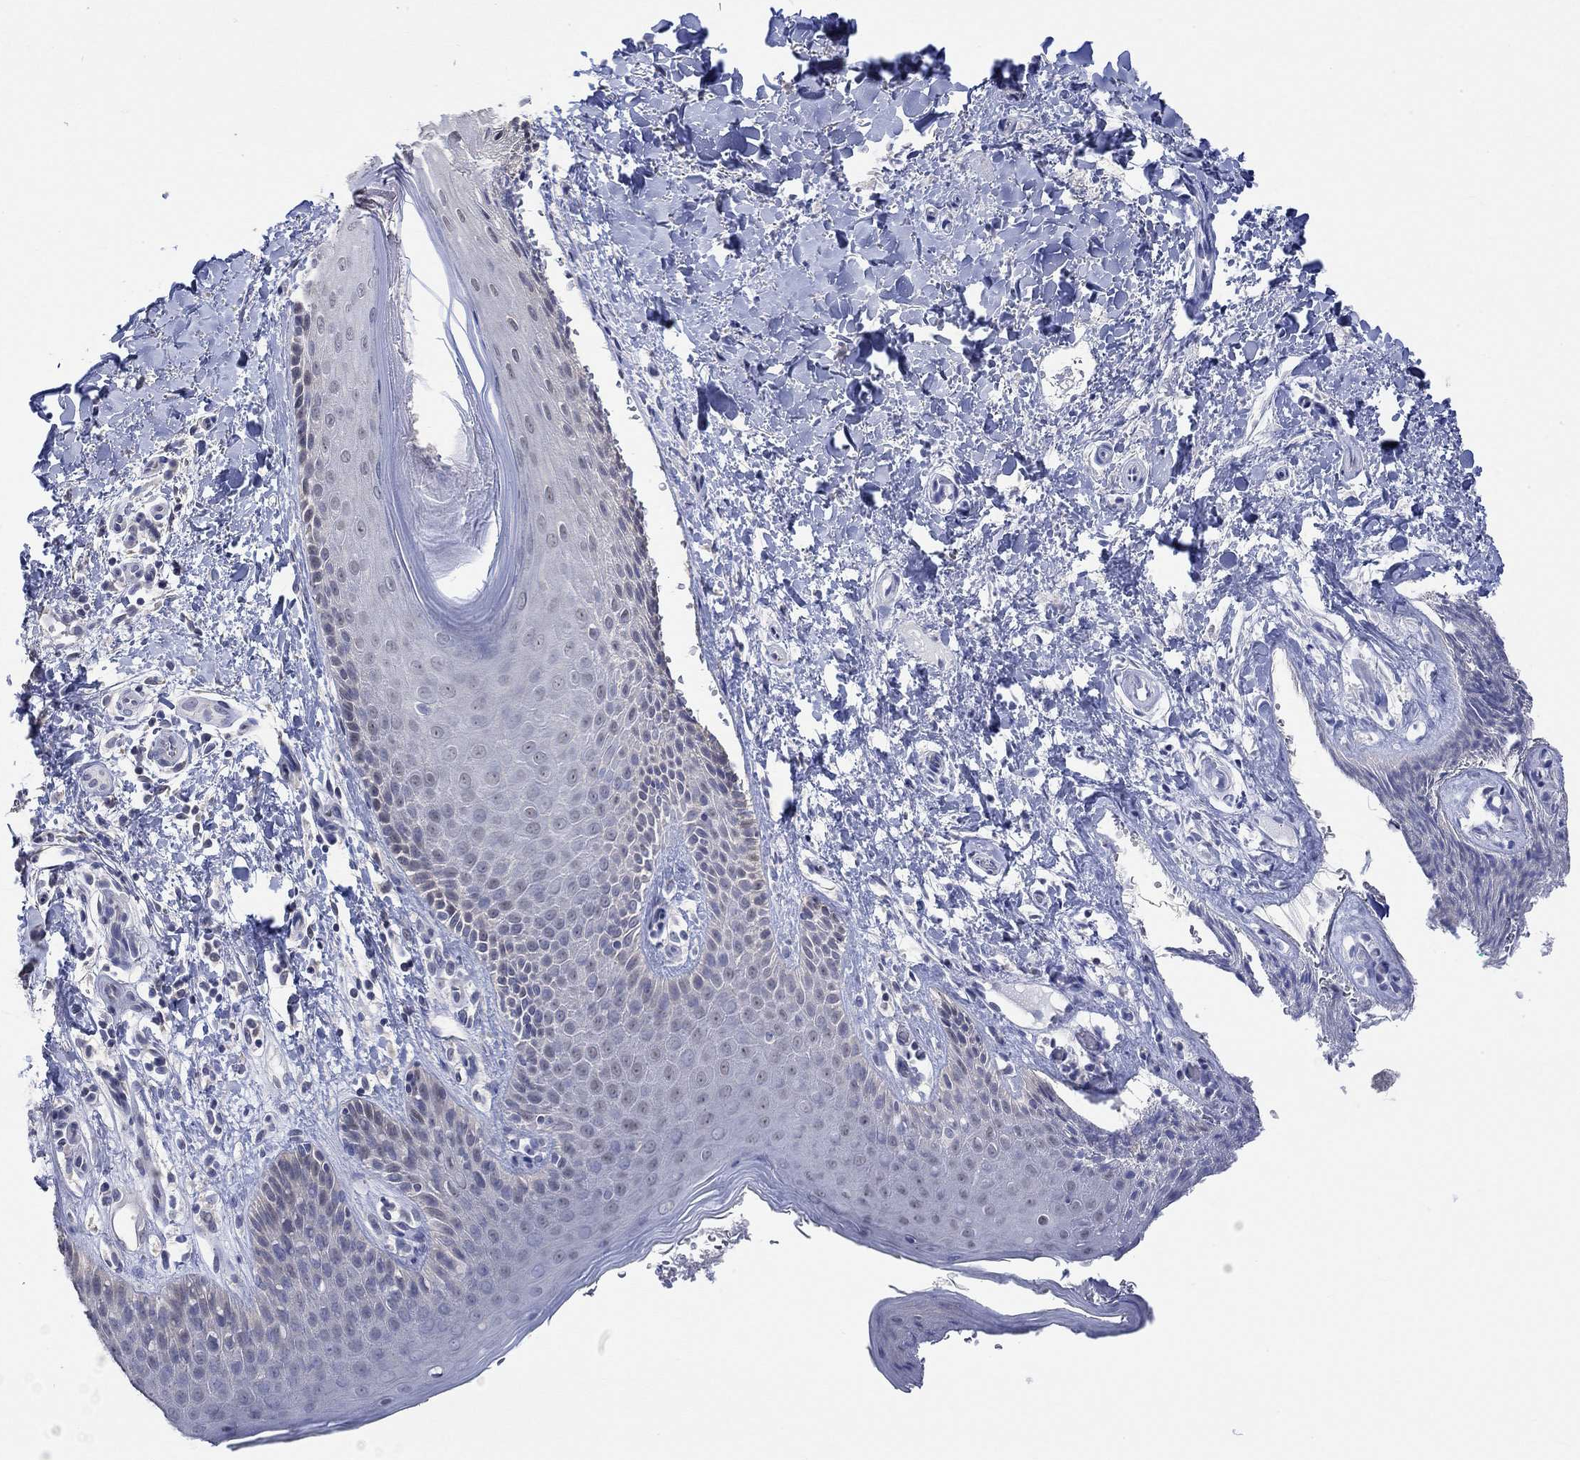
{"staining": {"intensity": "weak", "quantity": "<25%", "location": "cytoplasmic/membranous"}, "tissue": "skin", "cell_type": "Epidermal cells", "image_type": "normal", "snomed": [{"axis": "morphology", "description": "Normal tissue, NOS"}, {"axis": "topography", "description": "Anal"}], "caption": "Benign skin was stained to show a protein in brown. There is no significant positivity in epidermal cells.", "gene": "PNMA5", "patient": {"sex": "male", "age": 36}}